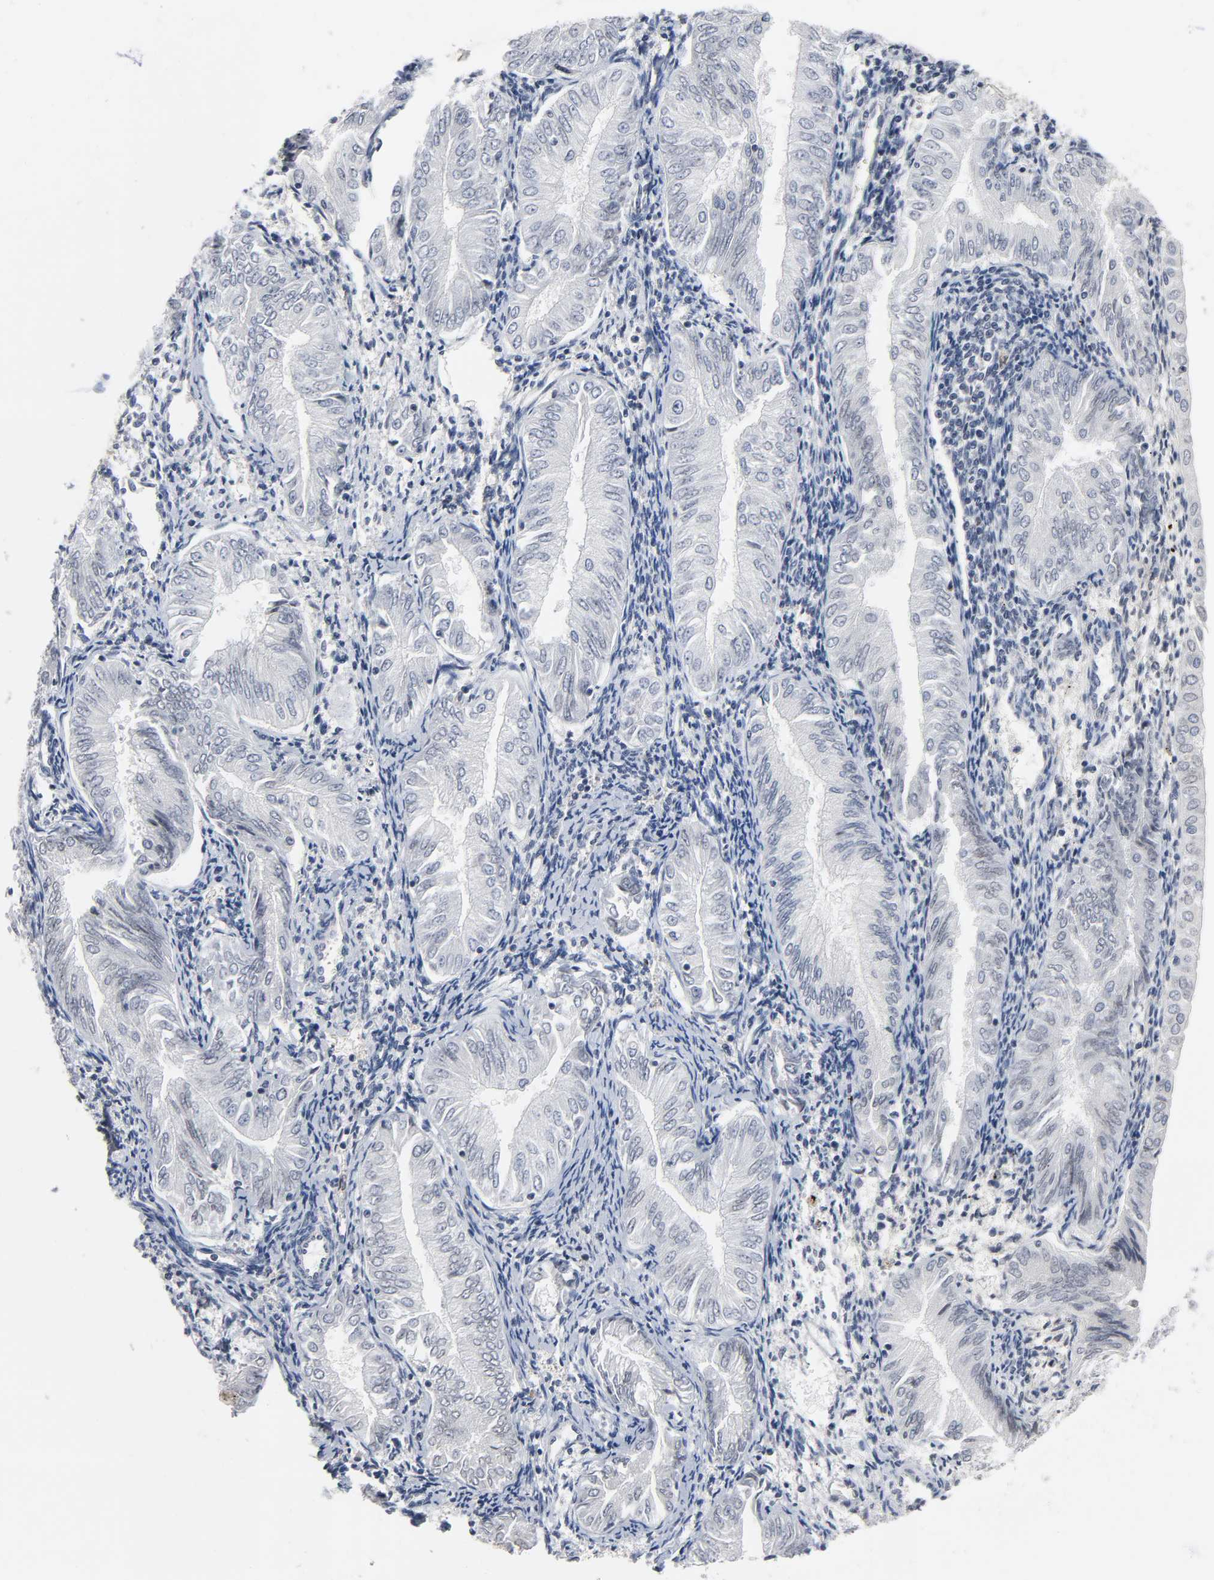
{"staining": {"intensity": "negative", "quantity": "none", "location": "none"}, "tissue": "endometrial cancer", "cell_type": "Tumor cells", "image_type": "cancer", "snomed": [{"axis": "morphology", "description": "Adenocarcinoma, NOS"}, {"axis": "topography", "description": "Endometrium"}], "caption": "IHC photomicrograph of human adenocarcinoma (endometrial) stained for a protein (brown), which displays no staining in tumor cells.", "gene": "DDX10", "patient": {"sex": "female", "age": 53}}